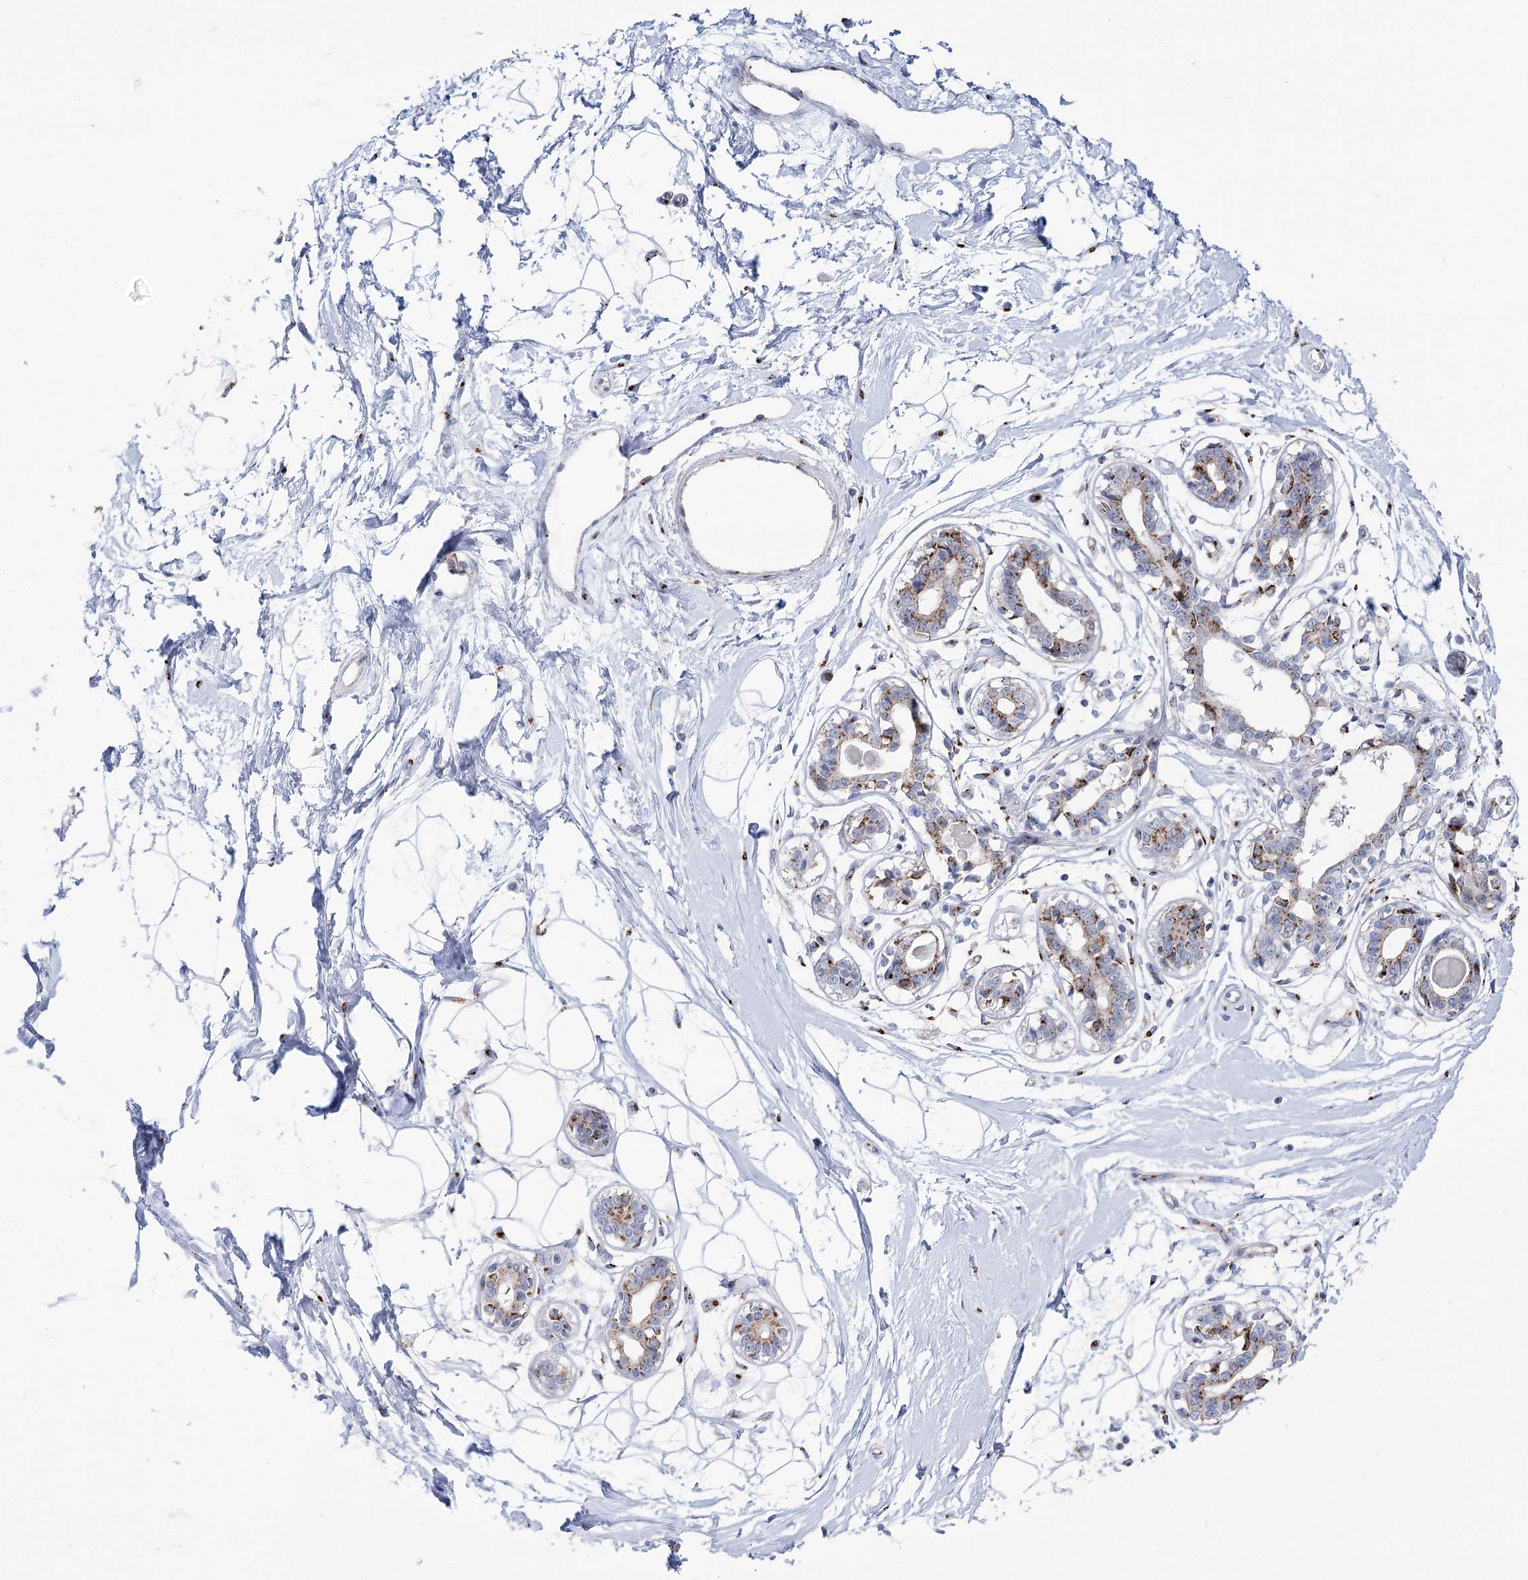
{"staining": {"intensity": "moderate", "quantity": "25%-75%", "location": "cytoplasmic/membranous"}, "tissue": "breast", "cell_type": "Adipocytes", "image_type": "normal", "snomed": [{"axis": "morphology", "description": "Normal tissue, NOS"}, {"axis": "topography", "description": "Breast"}], "caption": "Breast stained with DAB immunohistochemistry (IHC) demonstrates medium levels of moderate cytoplasmic/membranous staining in approximately 25%-75% of adipocytes. The staining is performed using DAB brown chromogen to label protein expression. The nuclei are counter-stained blue using hematoxylin.", "gene": "TMEM165", "patient": {"sex": "female", "age": 45}}